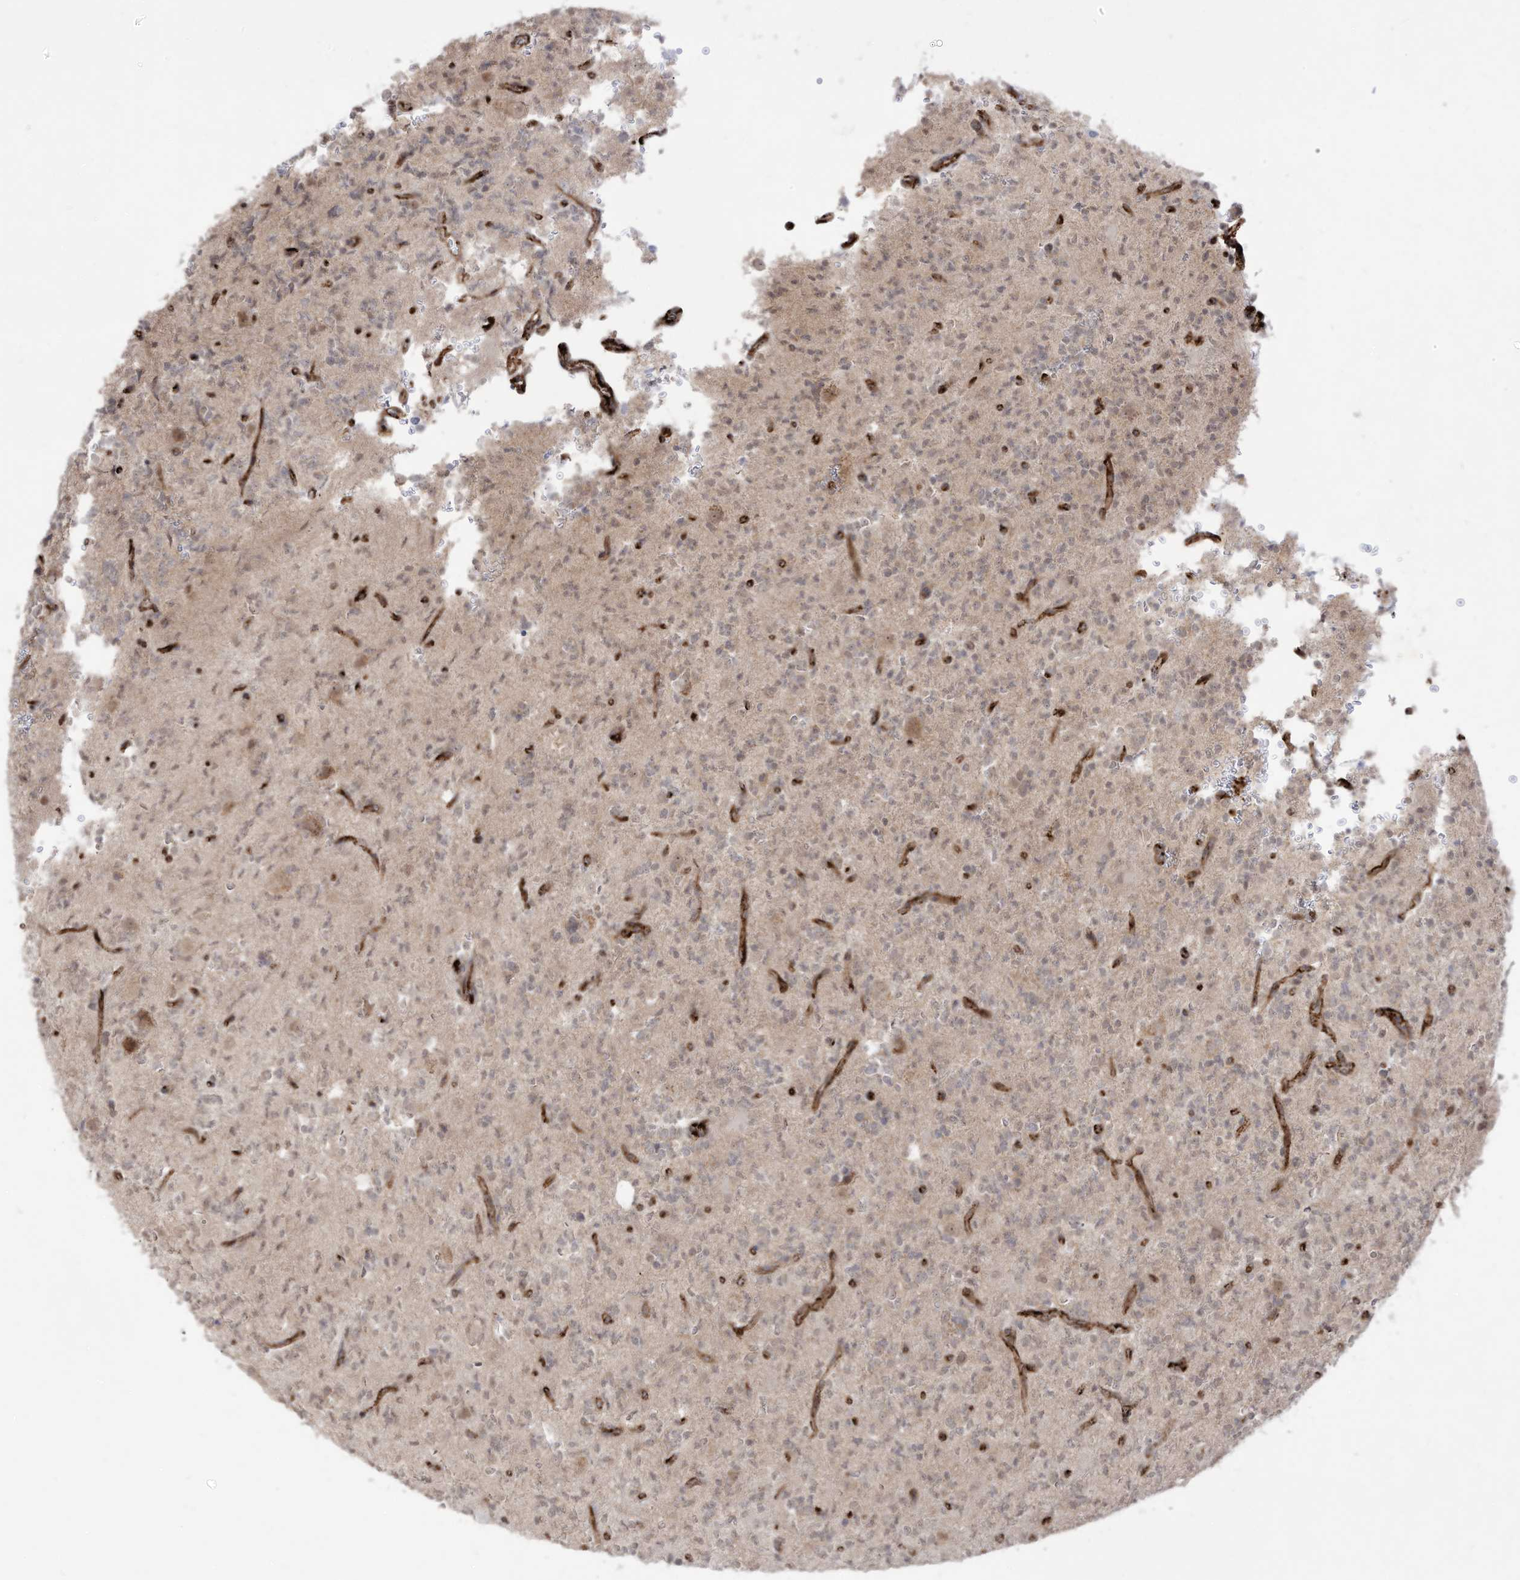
{"staining": {"intensity": "weak", "quantity": "25%-75%", "location": "cytoplasmic/membranous"}, "tissue": "glioma", "cell_type": "Tumor cells", "image_type": "cancer", "snomed": [{"axis": "morphology", "description": "Glioma, malignant, High grade"}, {"axis": "topography", "description": "Brain"}], "caption": "Immunohistochemical staining of glioma displays low levels of weak cytoplasmic/membranous protein staining in about 25%-75% of tumor cells. The staining was performed using DAB (3,3'-diaminobenzidine) to visualize the protein expression in brown, while the nuclei were stained in blue with hematoxylin (Magnification: 20x).", "gene": "ZGRF1", "patient": {"sex": "female", "age": 62}}